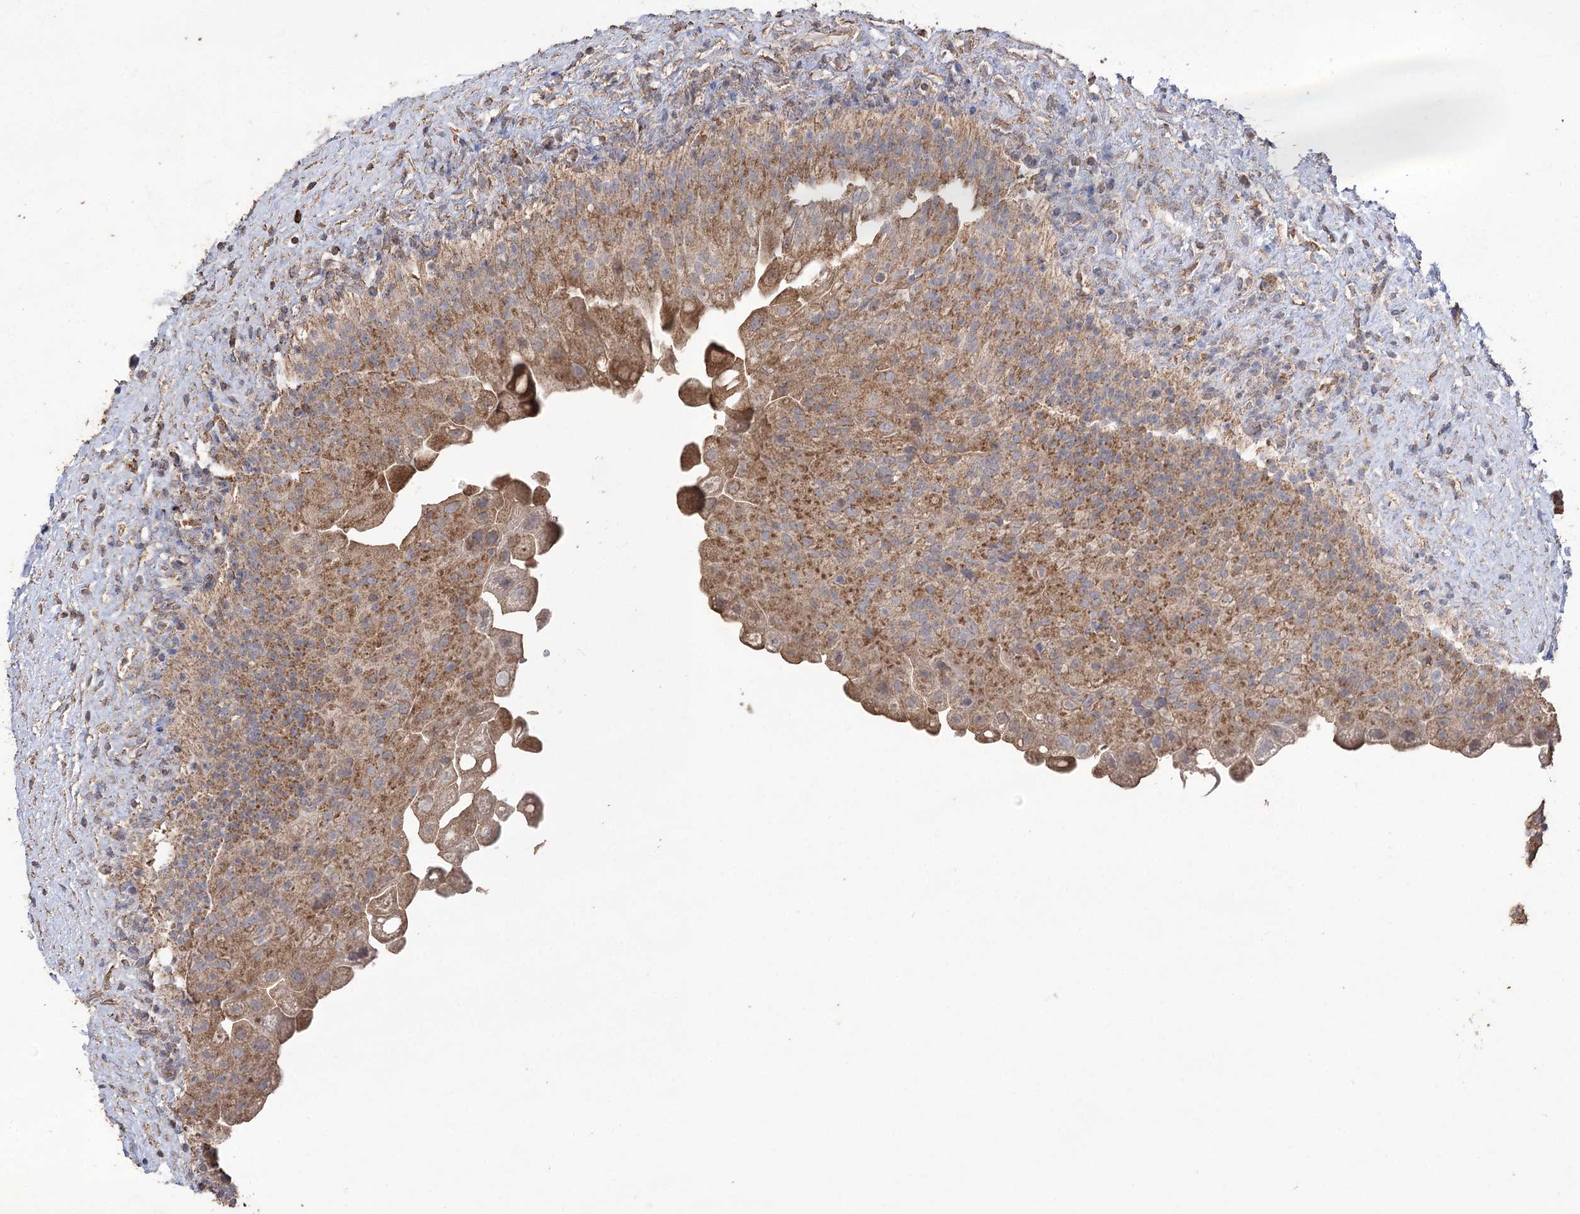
{"staining": {"intensity": "moderate", "quantity": ">75%", "location": "cytoplasmic/membranous"}, "tissue": "urinary bladder", "cell_type": "Urothelial cells", "image_type": "normal", "snomed": [{"axis": "morphology", "description": "Normal tissue, NOS"}, {"axis": "topography", "description": "Urinary bladder"}], "caption": "This is a photomicrograph of immunohistochemistry (IHC) staining of unremarkable urinary bladder, which shows moderate staining in the cytoplasmic/membranous of urothelial cells.", "gene": "IREB2", "patient": {"sex": "female", "age": 27}}